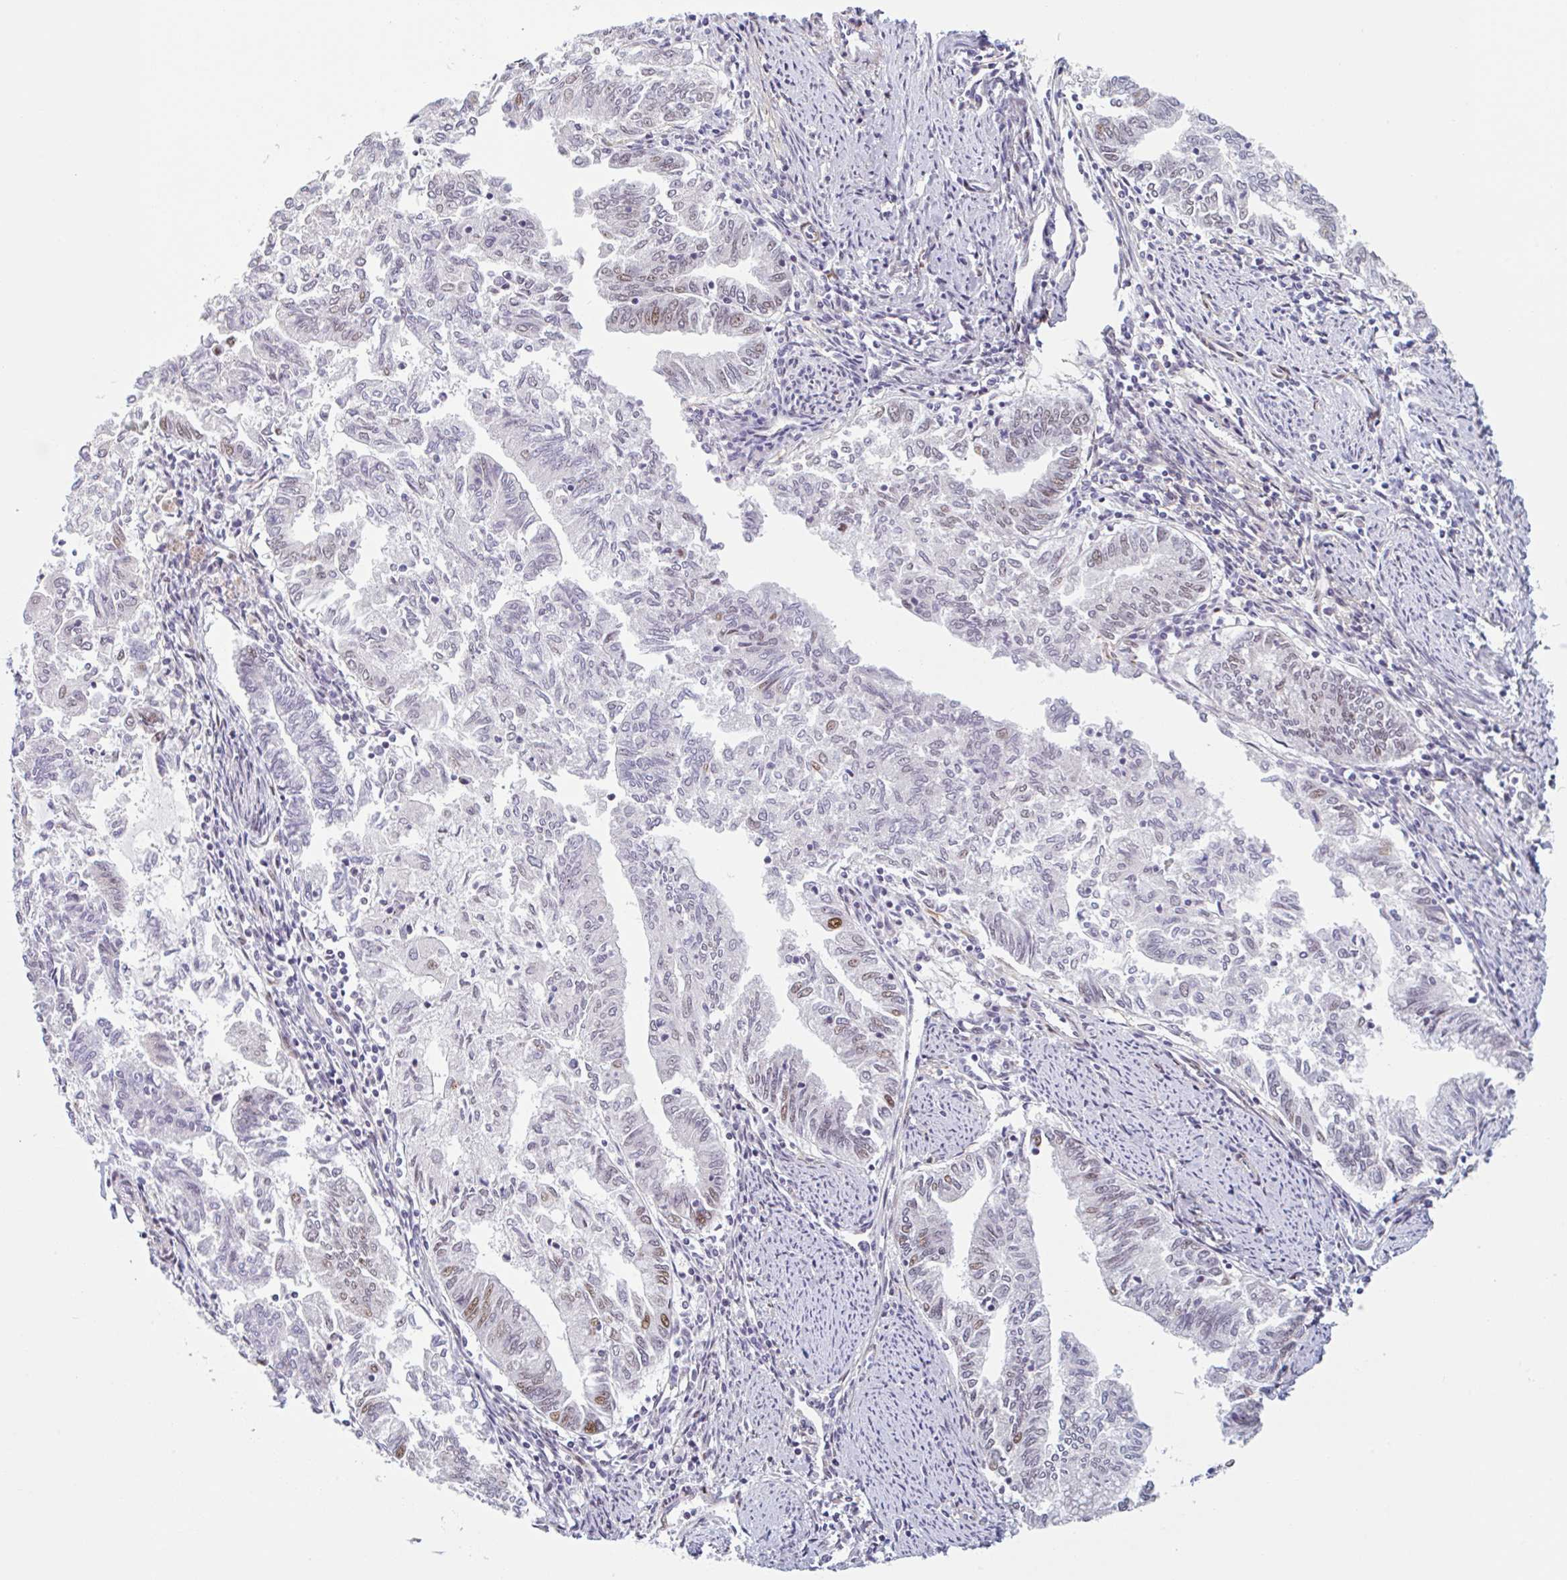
{"staining": {"intensity": "weak", "quantity": "<25%", "location": "nuclear"}, "tissue": "endometrial cancer", "cell_type": "Tumor cells", "image_type": "cancer", "snomed": [{"axis": "morphology", "description": "Adenocarcinoma, NOS"}, {"axis": "topography", "description": "Endometrium"}], "caption": "A histopathology image of human endometrial cancer is negative for staining in tumor cells.", "gene": "TMEM119", "patient": {"sex": "female", "age": 79}}